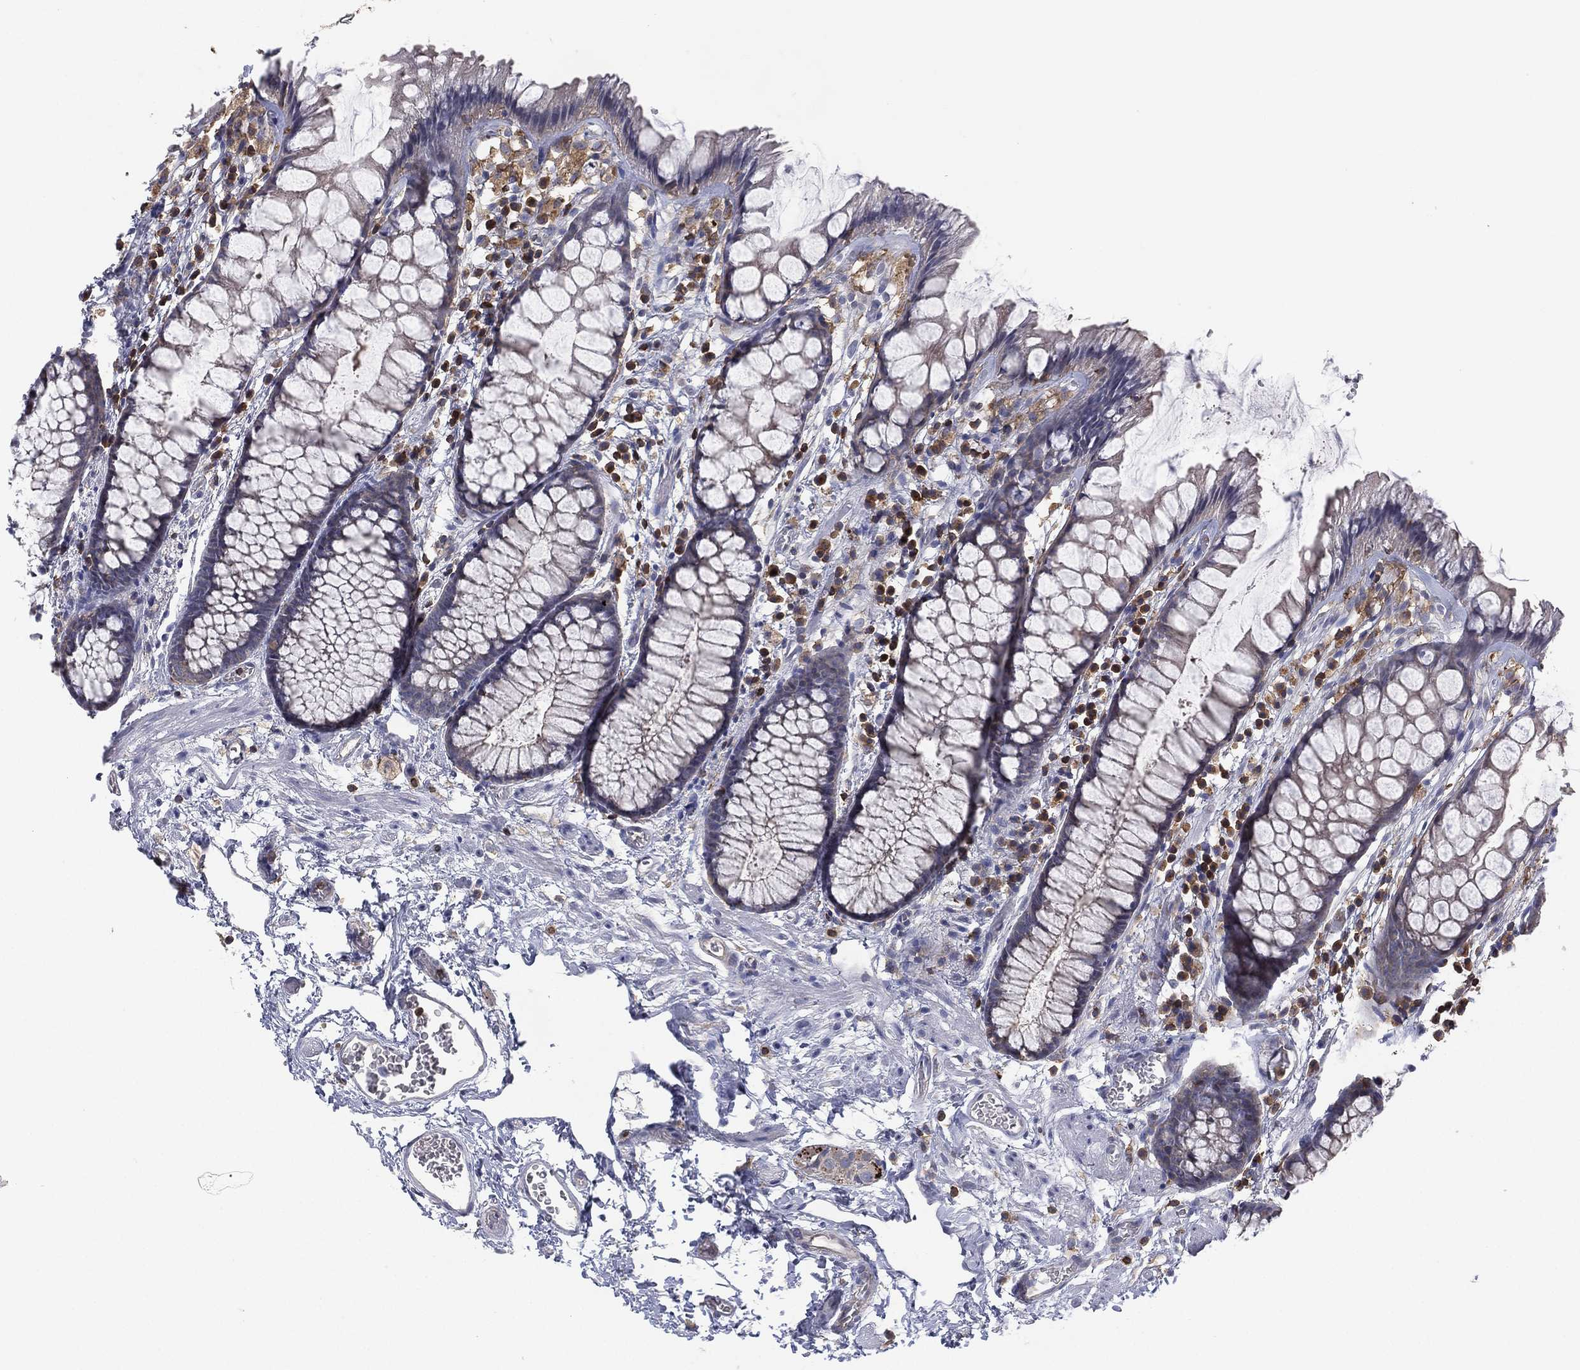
{"staining": {"intensity": "negative", "quantity": "none", "location": "none"}, "tissue": "rectum", "cell_type": "Glandular cells", "image_type": "normal", "snomed": [{"axis": "morphology", "description": "Normal tissue, NOS"}, {"axis": "topography", "description": "Rectum"}], "caption": "DAB (3,3'-diaminobenzidine) immunohistochemical staining of benign rectum reveals no significant positivity in glandular cells. (DAB immunohistochemistry, high magnification).", "gene": "DOCK8", "patient": {"sex": "female", "age": 62}}